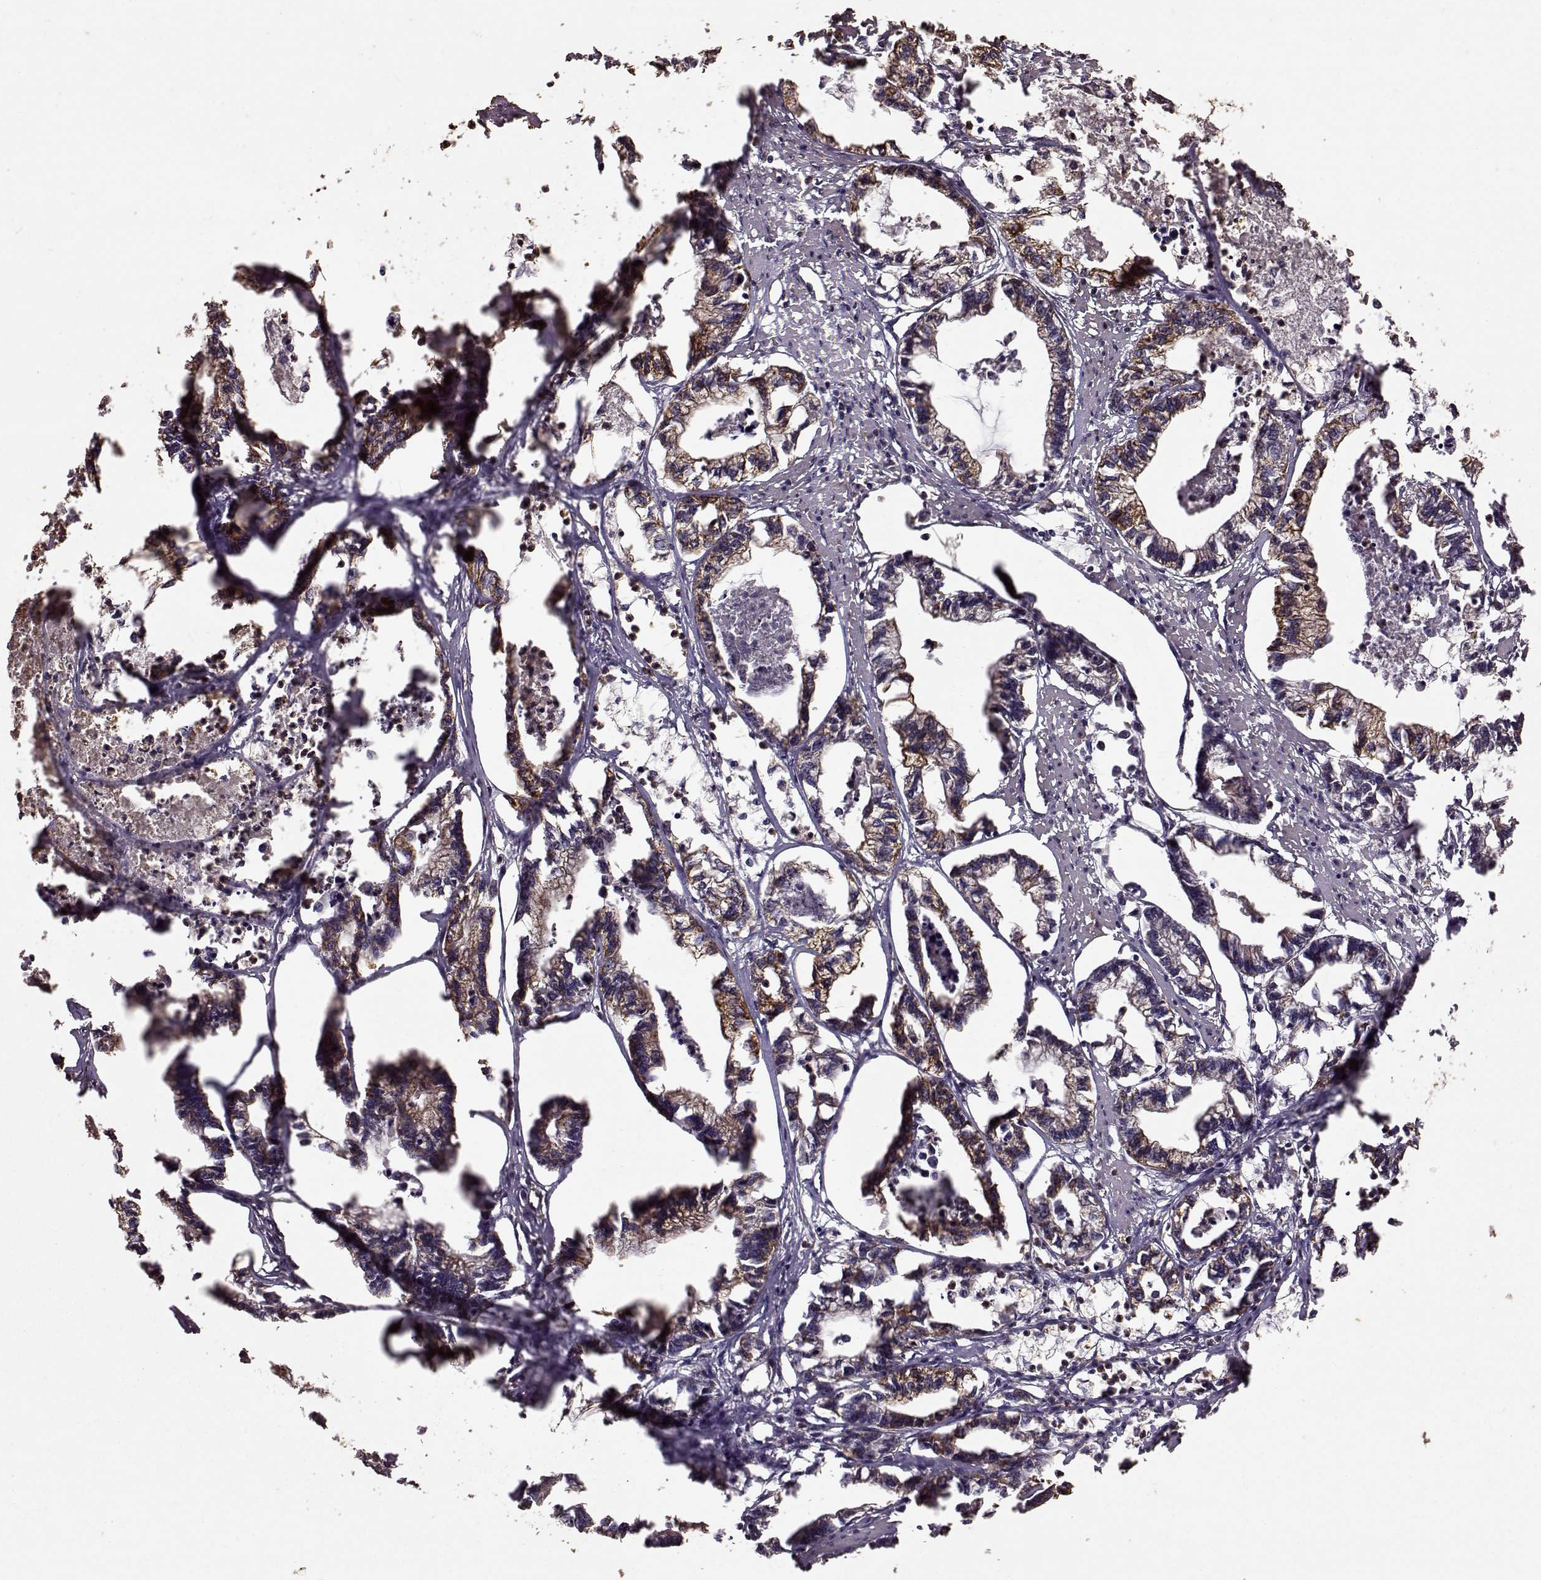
{"staining": {"intensity": "strong", "quantity": ">75%", "location": "cytoplasmic/membranous"}, "tissue": "stomach cancer", "cell_type": "Tumor cells", "image_type": "cancer", "snomed": [{"axis": "morphology", "description": "Adenocarcinoma, NOS"}, {"axis": "topography", "description": "Stomach"}], "caption": "Human stomach adenocarcinoma stained with a protein marker reveals strong staining in tumor cells.", "gene": "PTGES2", "patient": {"sex": "male", "age": 83}}